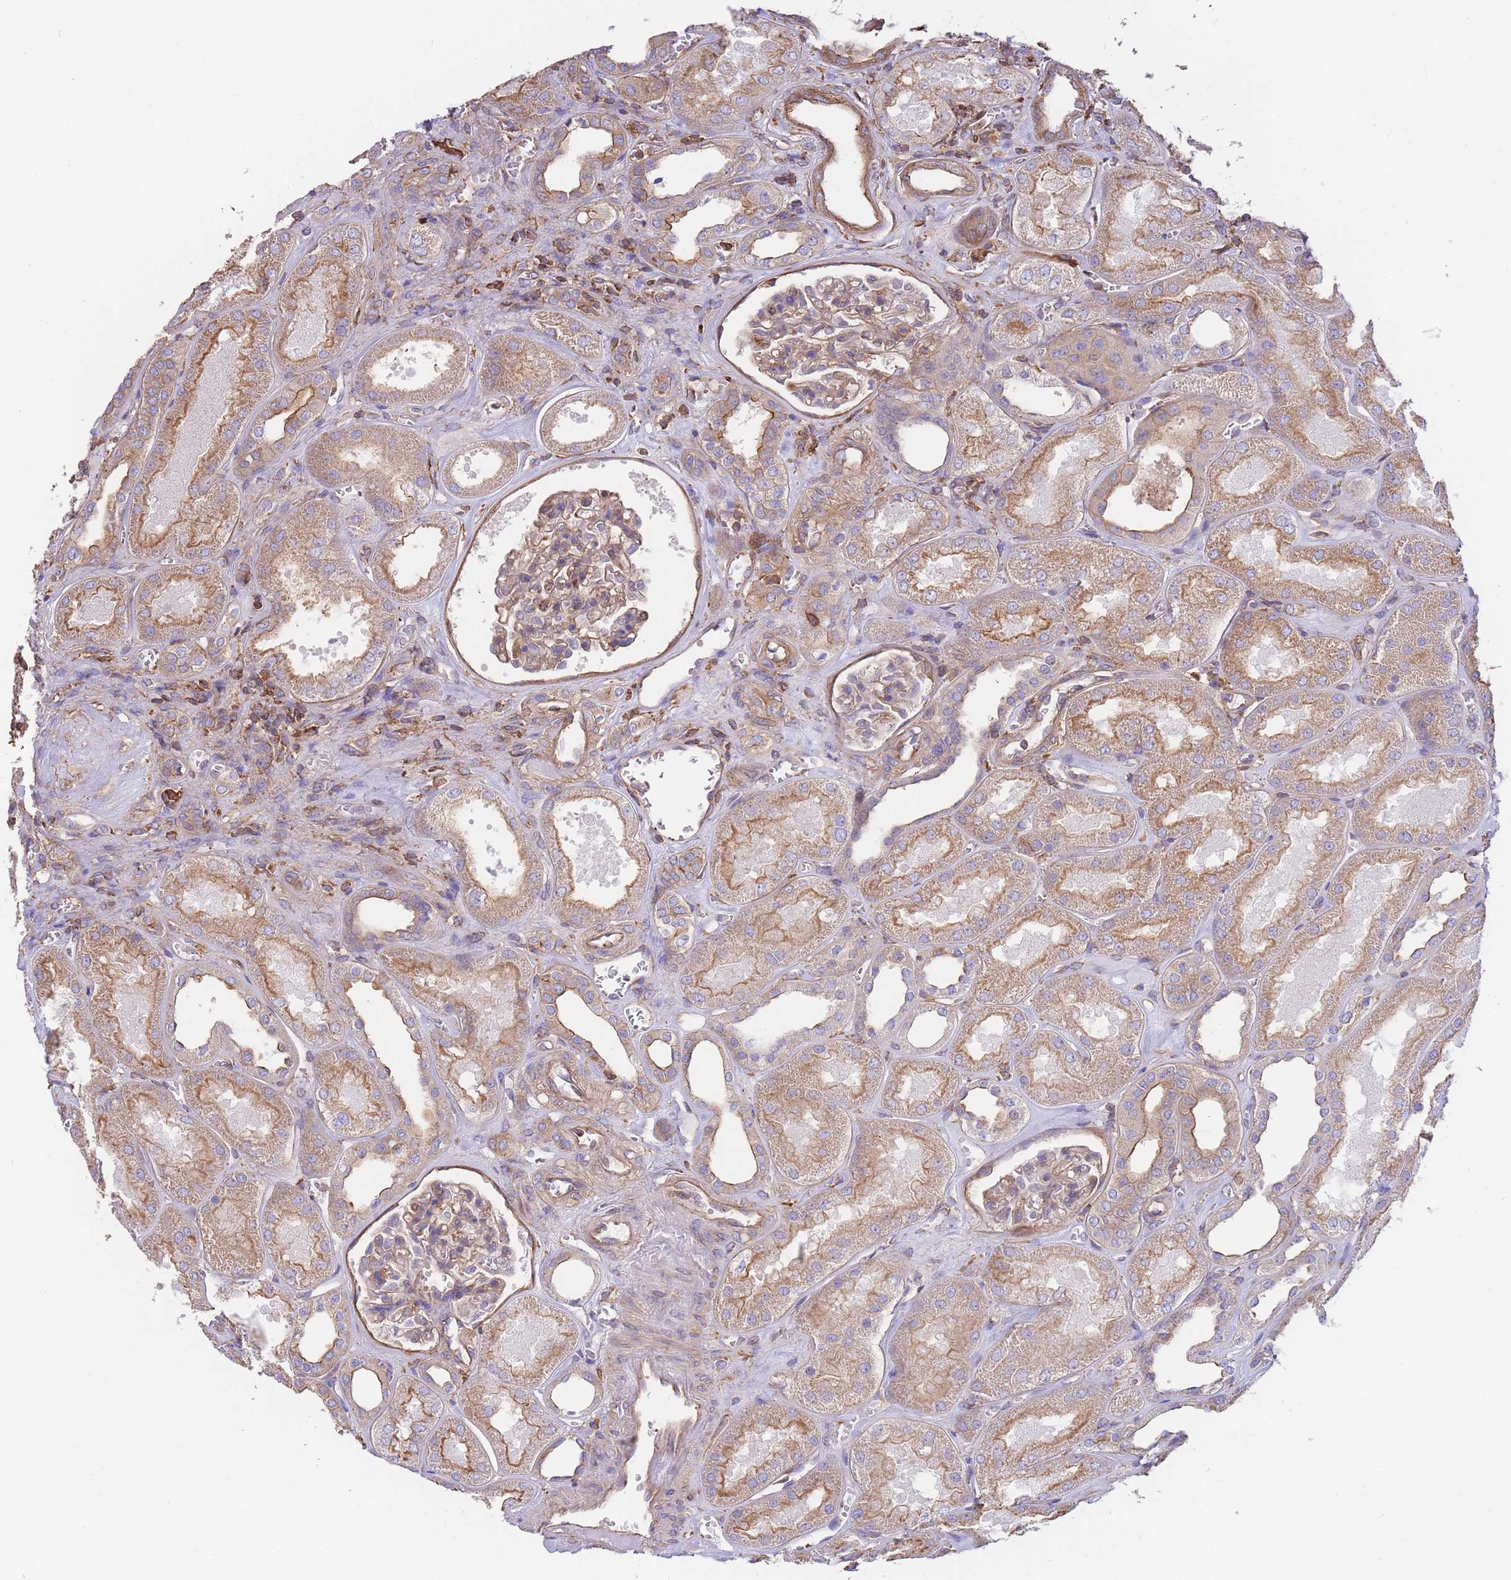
{"staining": {"intensity": "weak", "quantity": "25%-75%", "location": "cytoplasmic/membranous"}, "tissue": "kidney", "cell_type": "Cells in glomeruli", "image_type": "normal", "snomed": [{"axis": "morphology", "description": "Normal tissue, NOS"}, {"axis": "morphology", "description": "Adenocarcinoma, NOS"}, {"axis": "topography", "description": "Kidney"}], "caption": "About 25%-75% of cells in glomeruli in unremarkable human kidney exhibit weak cytoplasmic/membranous protein expression as visualized by brown immunohistochemical staining.", "gene": "LRRN4CL", "patient": {"sex": "female", "age": 68}}